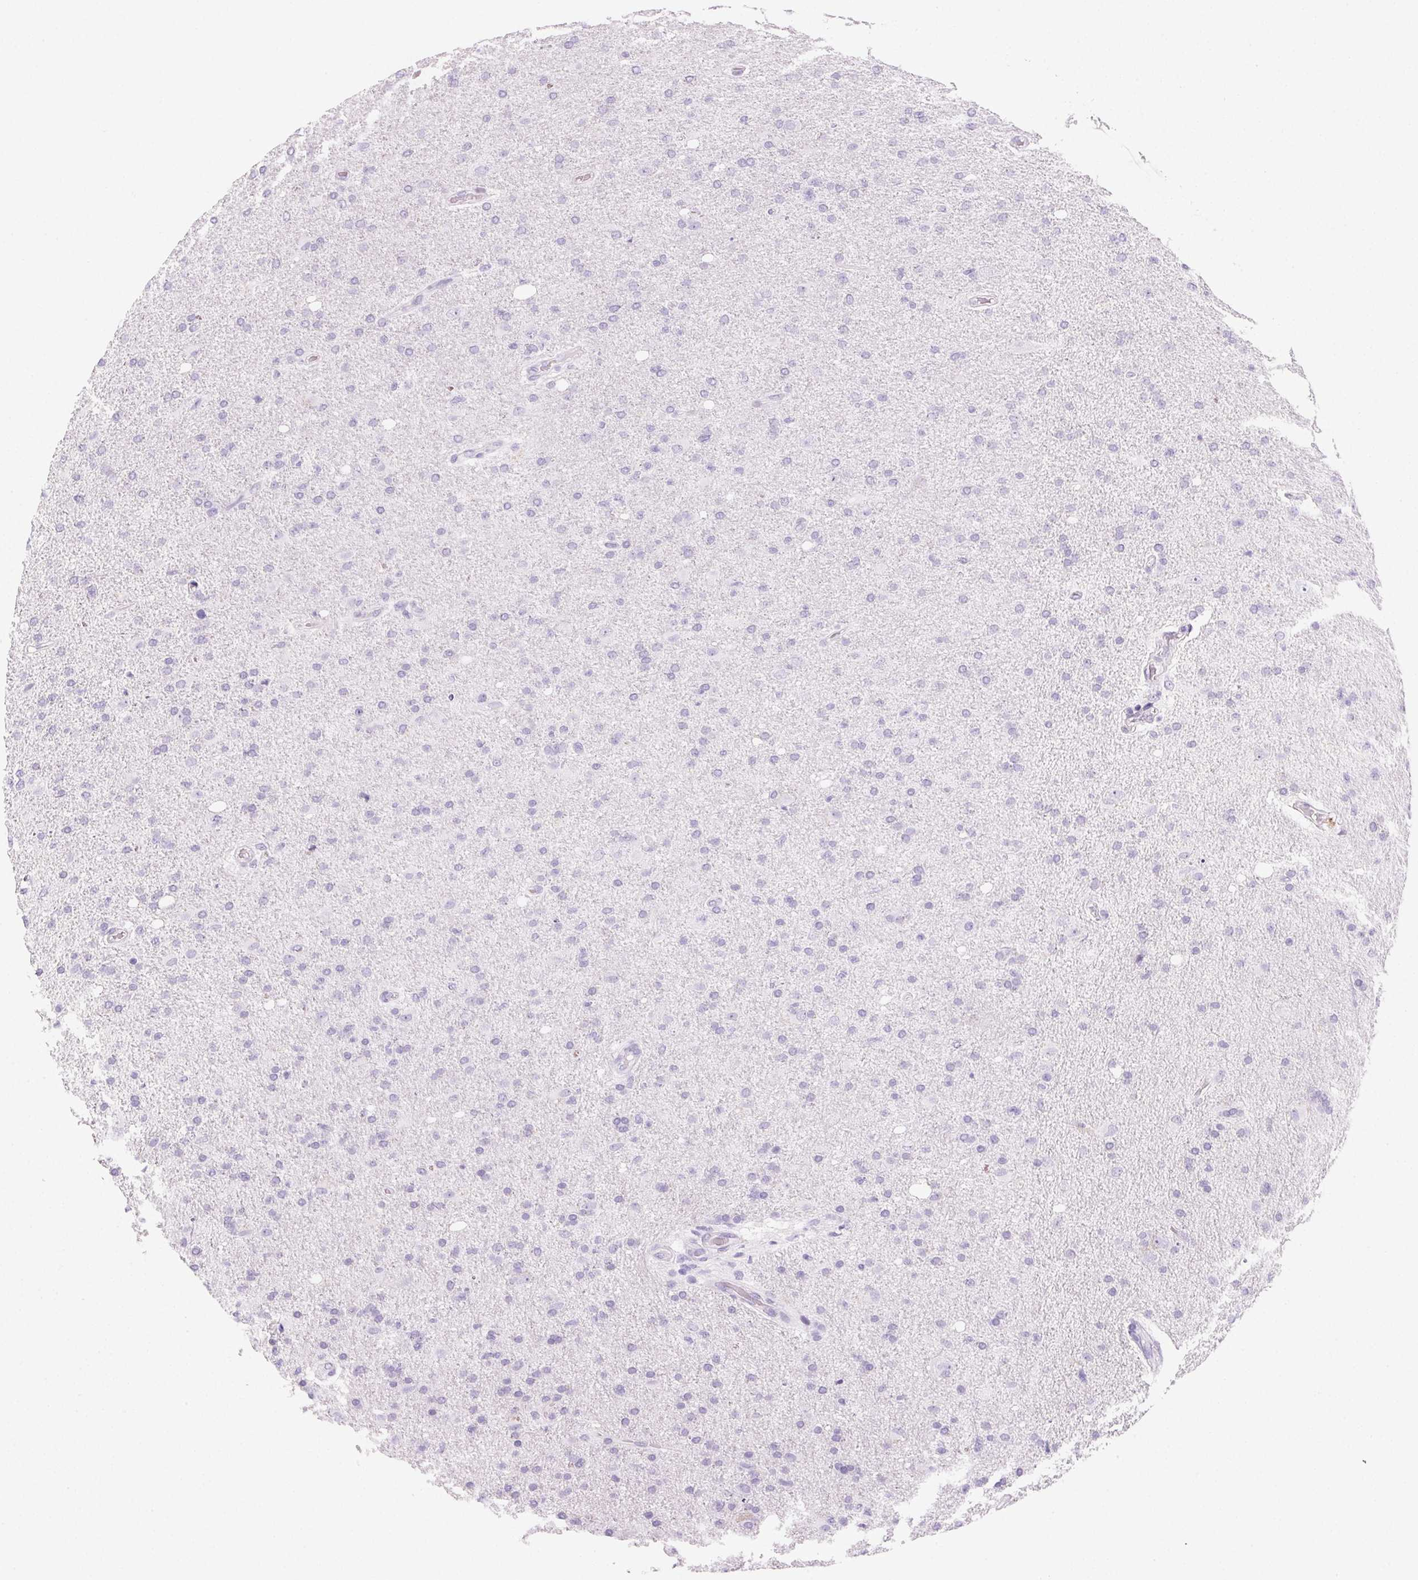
{"staining": {"intensity": "negative", "quantity": "none", "location": "none"}, "tissue": "glioma", "cell_type": "Tumor cells", "image_type": "cancer", "snomed": [{"axis": "morphology", "description": "Glioma, malignant, High grade"}, {"axis": "topography", "description": "Cerebral cortex"}], "caption": "Tumor cells are negative for brown protein staining in glioma.", "gene": "PRSS3", "patient": {"sex": "male", "age": 70}}